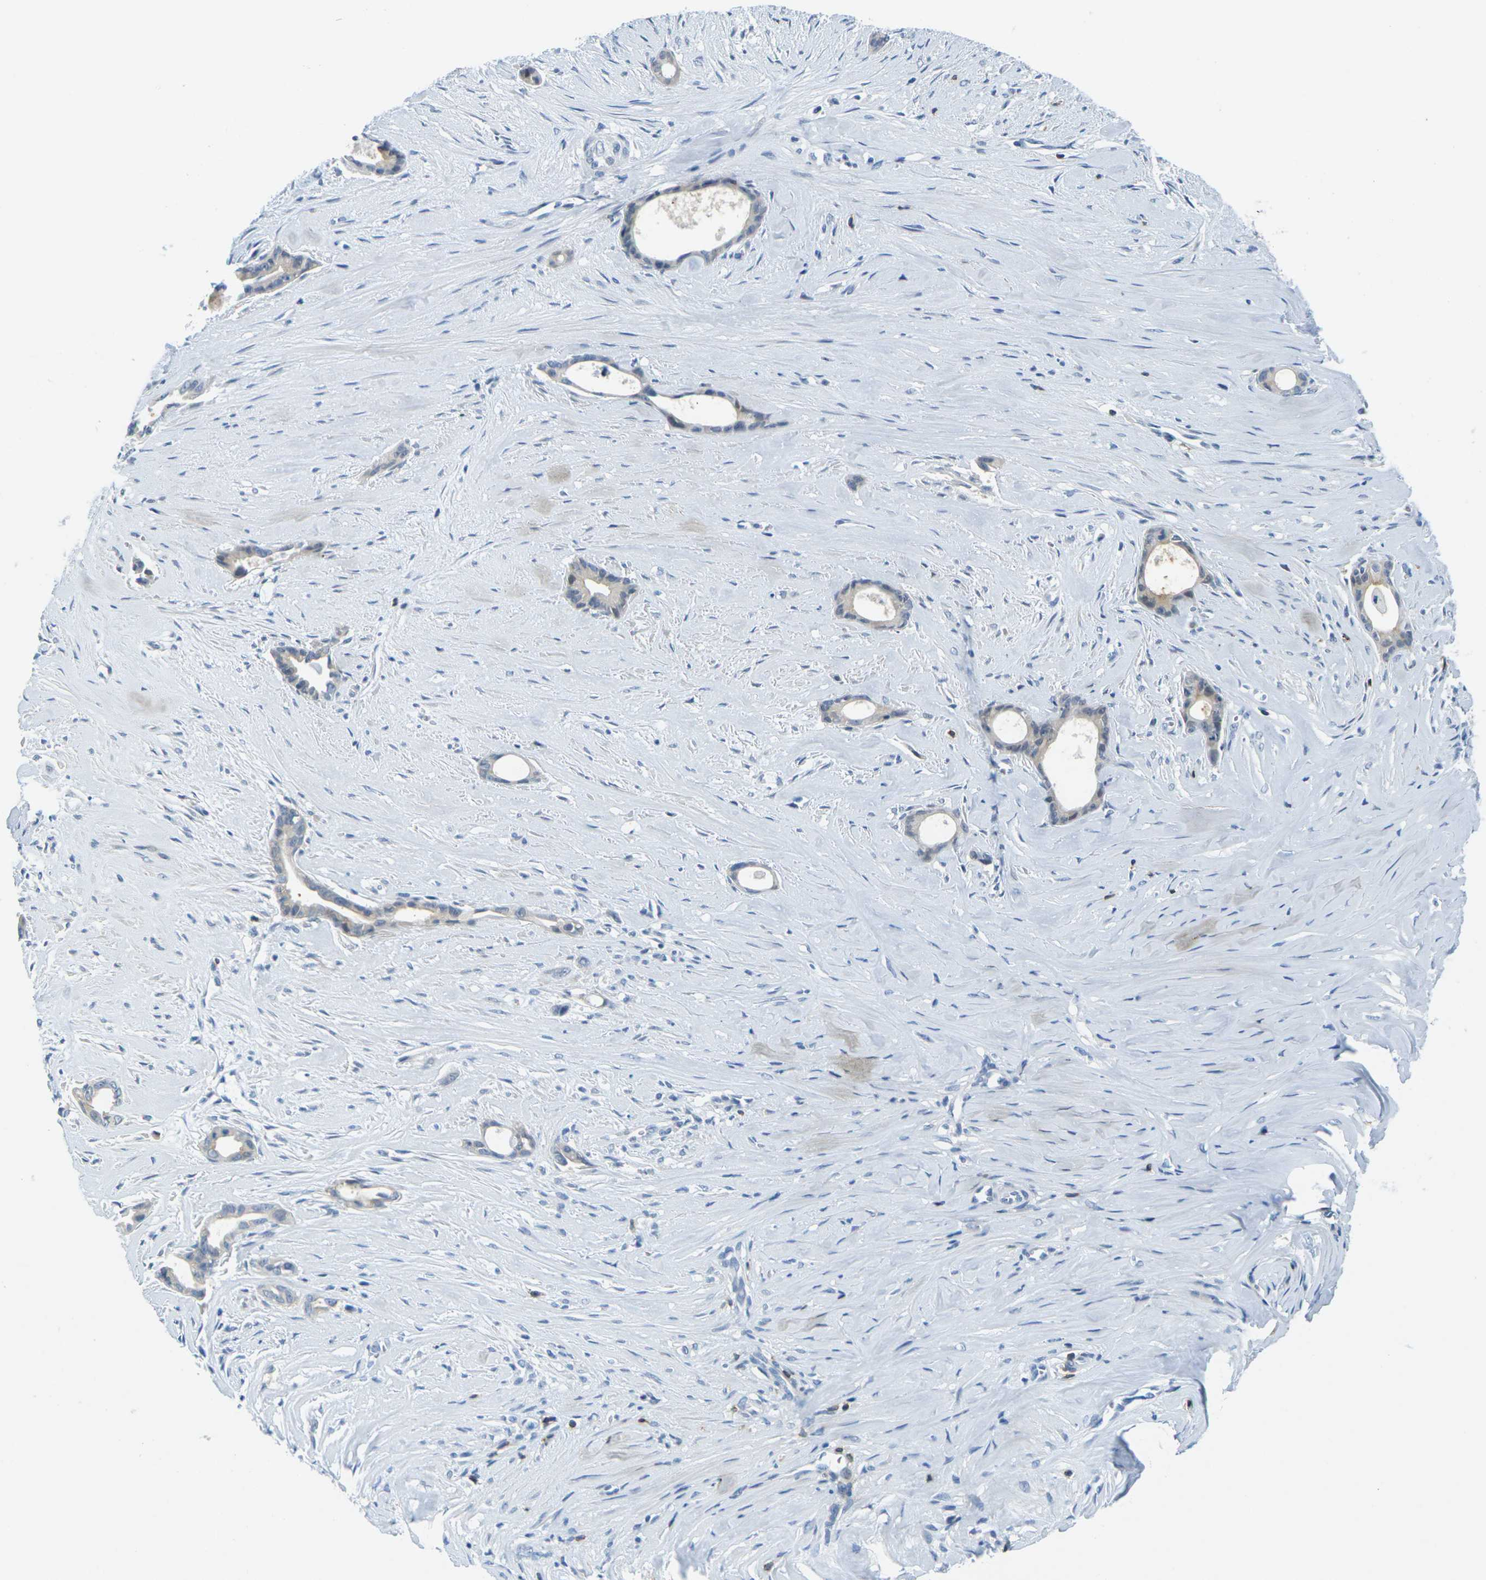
{"staining": {"intensity": "weak", "quantity": "25%-75%", "location": "cytoplasmic/membranous"}, "tissue": "liver cancer", "cell_type": "Tumor cells", "image_type": "cancer", "snomed": [{"axis": "morphology", "description": "Cholangiocarcinoma"}, {"axis": "topography", "description": "Liver"}], "caption": "Immunohistochemistry staining of liver cancer, which demonstrates low levels of weak cytoplasmic/membranous staining in approximately 25%-75% of tumor cells indicating weak cytoplasmic/membranous protein staining. The staining was performed using DAB (brown) for protein detection and nuclei were counterstained in hematoxylin (blue).", "gene": "CD3D", "patient": {"sex": "female", "age": 55}}